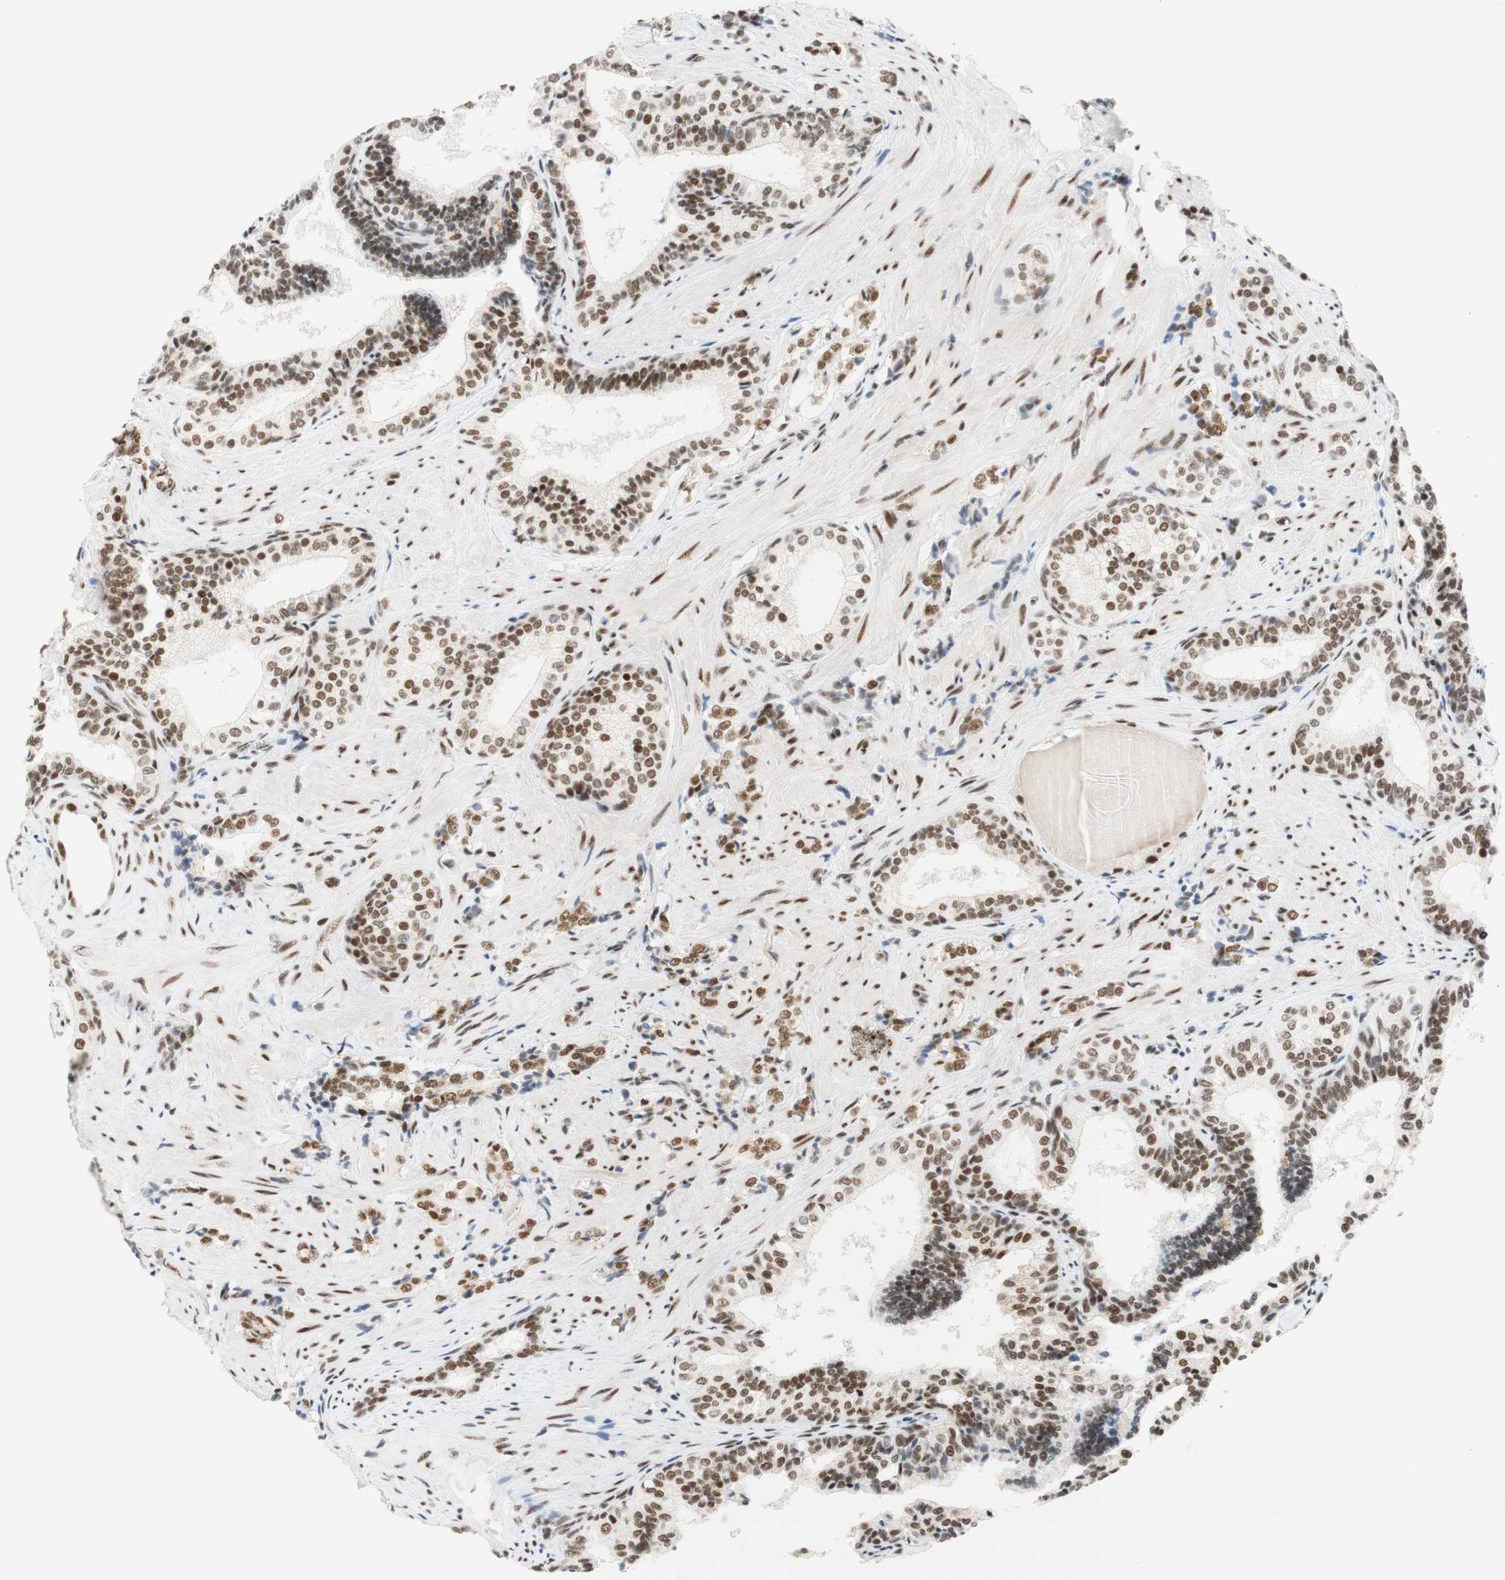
{"staining": {"intensity": "moderate", "quantity": ">75%", "location": "nuclear"}, "tissue": "prostate cancer", "cell_type": "Tumor cells", "image_type": "cancer", "snomed": [{"axis": "morphology", "description": "Adenocarcinoma, Low grade"}, {"axis": "topography", "description": "Prostate"}], "caption": "Approximately >75% of tumor cells in human prostate cancer demonstrate moderate nuclear protein staining as visualized by brown immunohistochemical staining.", "gene": "RNF20", "patient": {"sex": "male", "age": 60}}